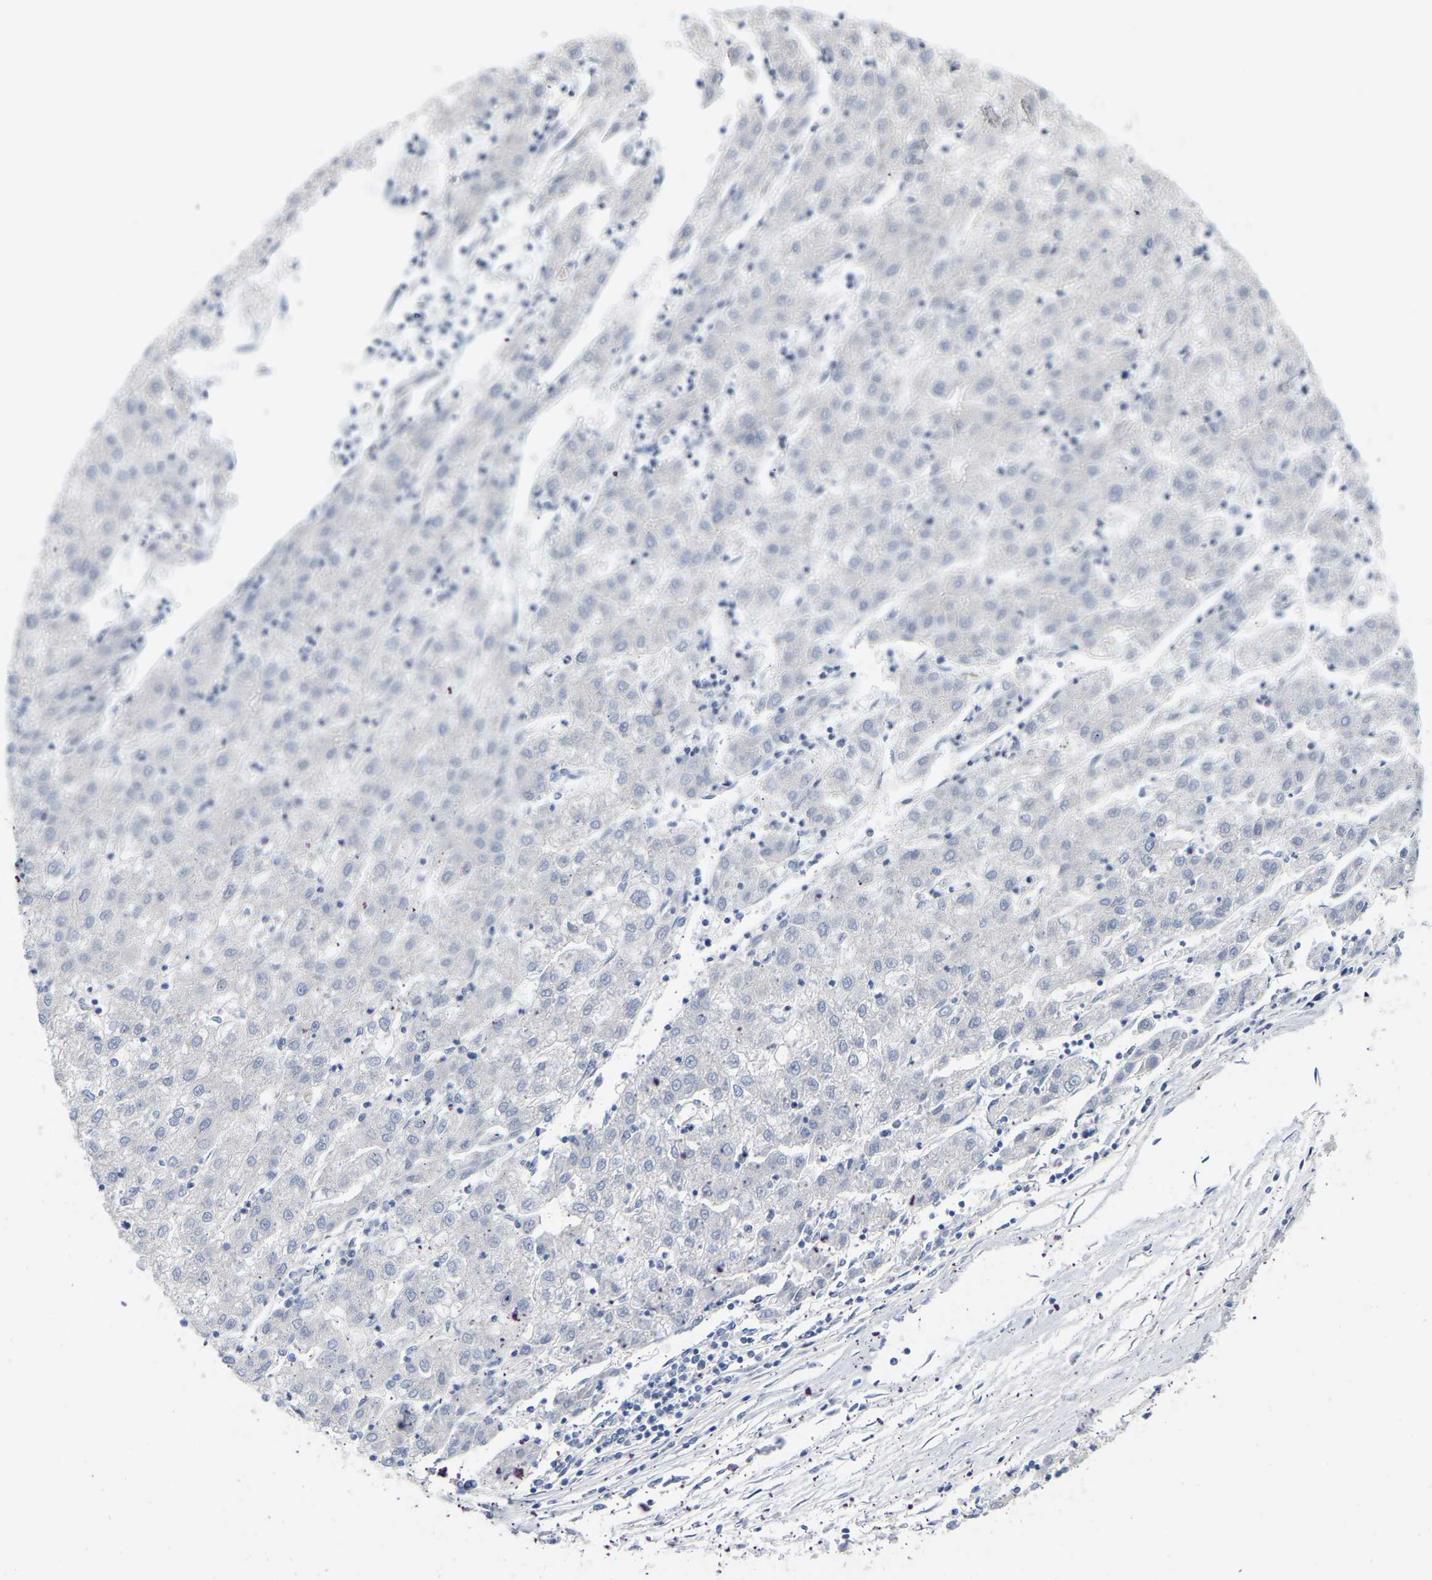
{"staining": {"intensity": "negative", "quantity": "none", "location": "none"}, "tissue": "liver cancer", "cell_type": "Tumor cells", "image_type": "cancer", "snomed": [{"axis": "morphology", "description": "Carcinoma, Hepatocellular, NOS"}, {"axis": "topography", "description": "Liver"}], "caption": "Micrograph shows no protein staining in tumor cells of liver hepatocellular carcinoma tissue. (Stains: DAB IHC with hematoxylin counter stain, Microscopy: brightfield microscopy at high magnification).", "gene": "WIPI2", "patient": {"sex": "male", "age": 72}}